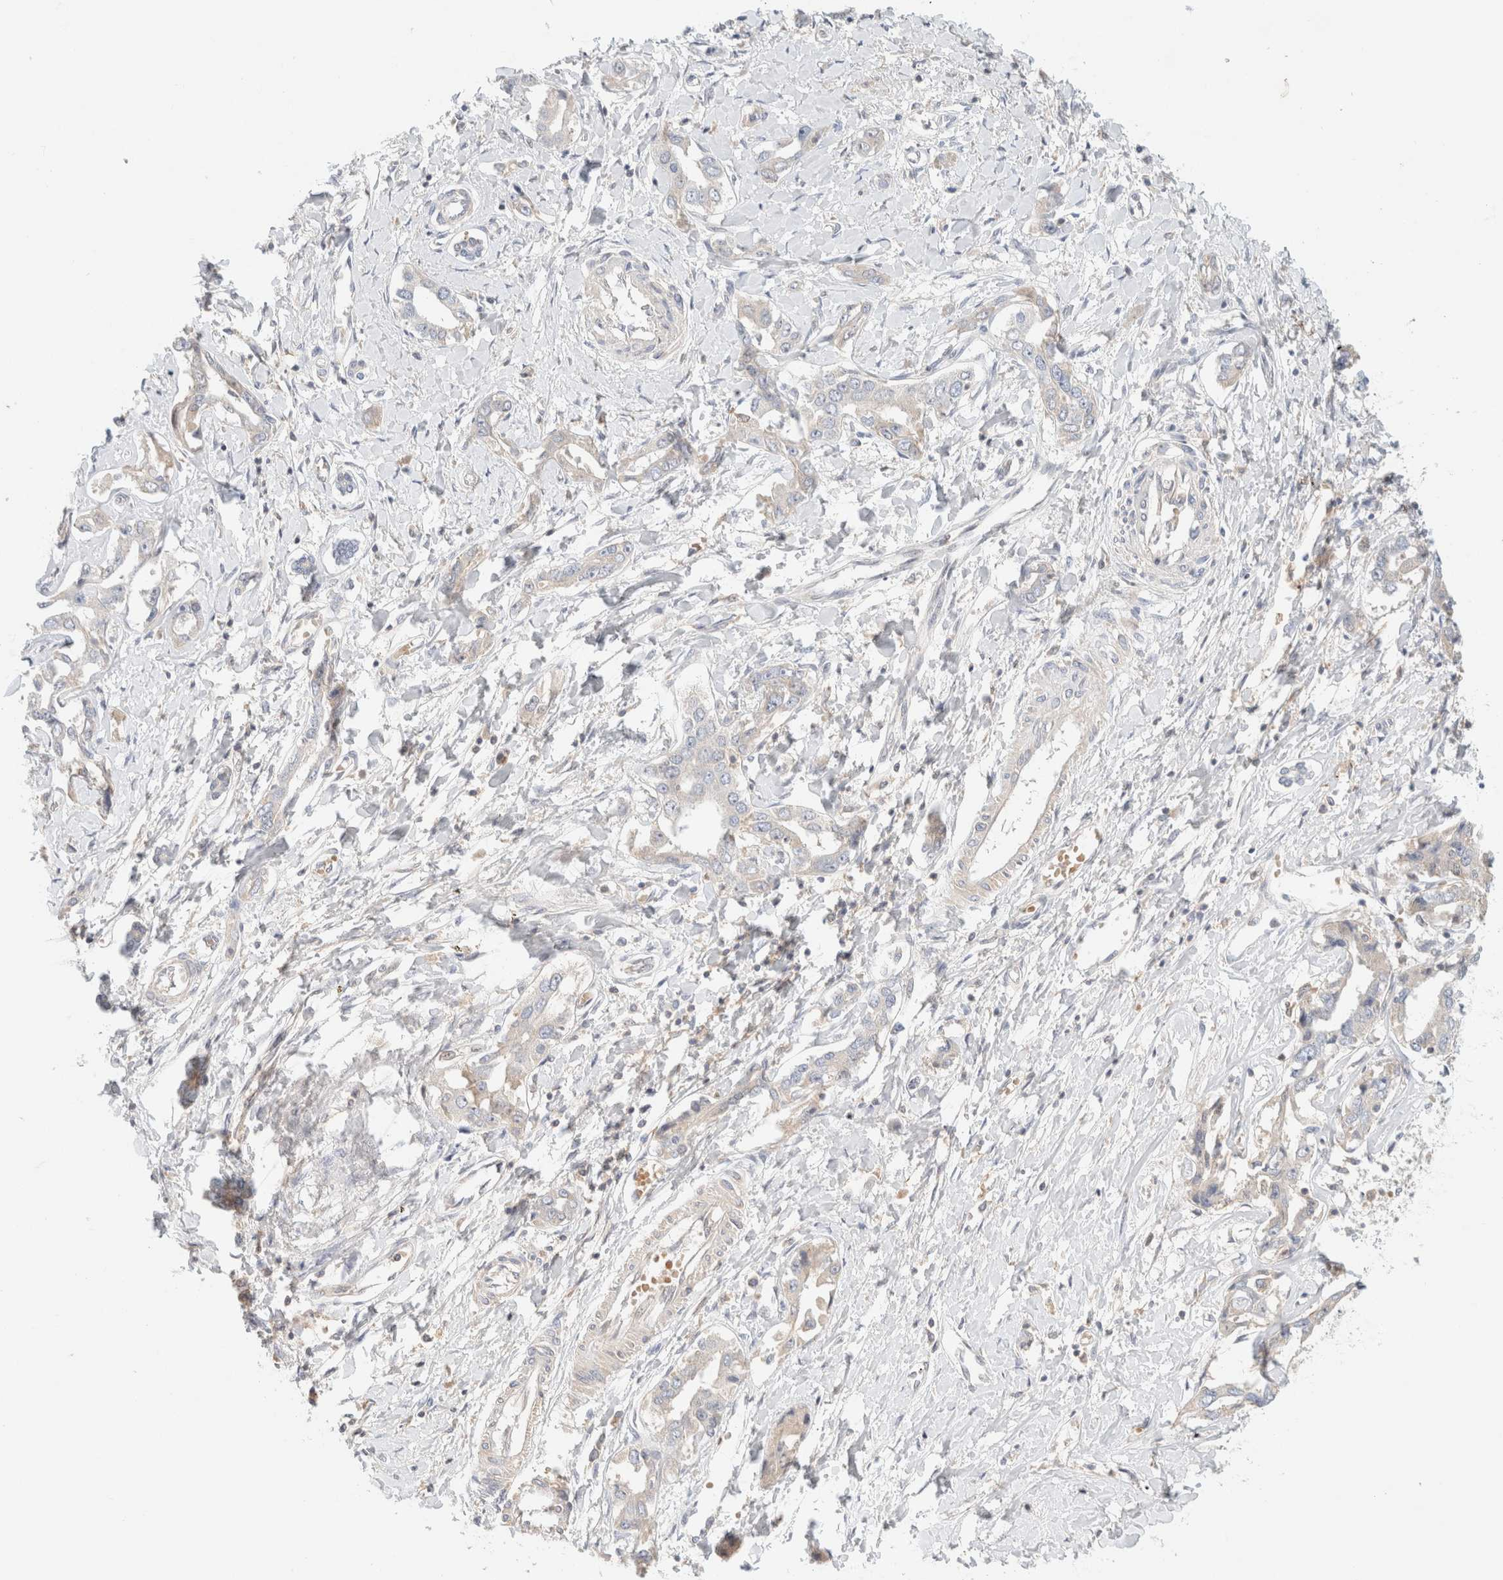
{"staining": {"intensity": "negative", "quantity": "none", "location": "none"}, "tissue": "liver cancer", "cell_type": "Tumor cells", "image_type": "cancer", "snomed": [{"axis": "morphology", "description": "Cholangiocarcinoma"}, {"axis": "topography", "description": "Liver"}], "caption": "IHC image of neoplastic tissue: human liver cancer stained with DAB reveals no significant protein positivity in tumor cells.", "gene": "MRM3", "patient": {"sex": "male", "age": 59}}